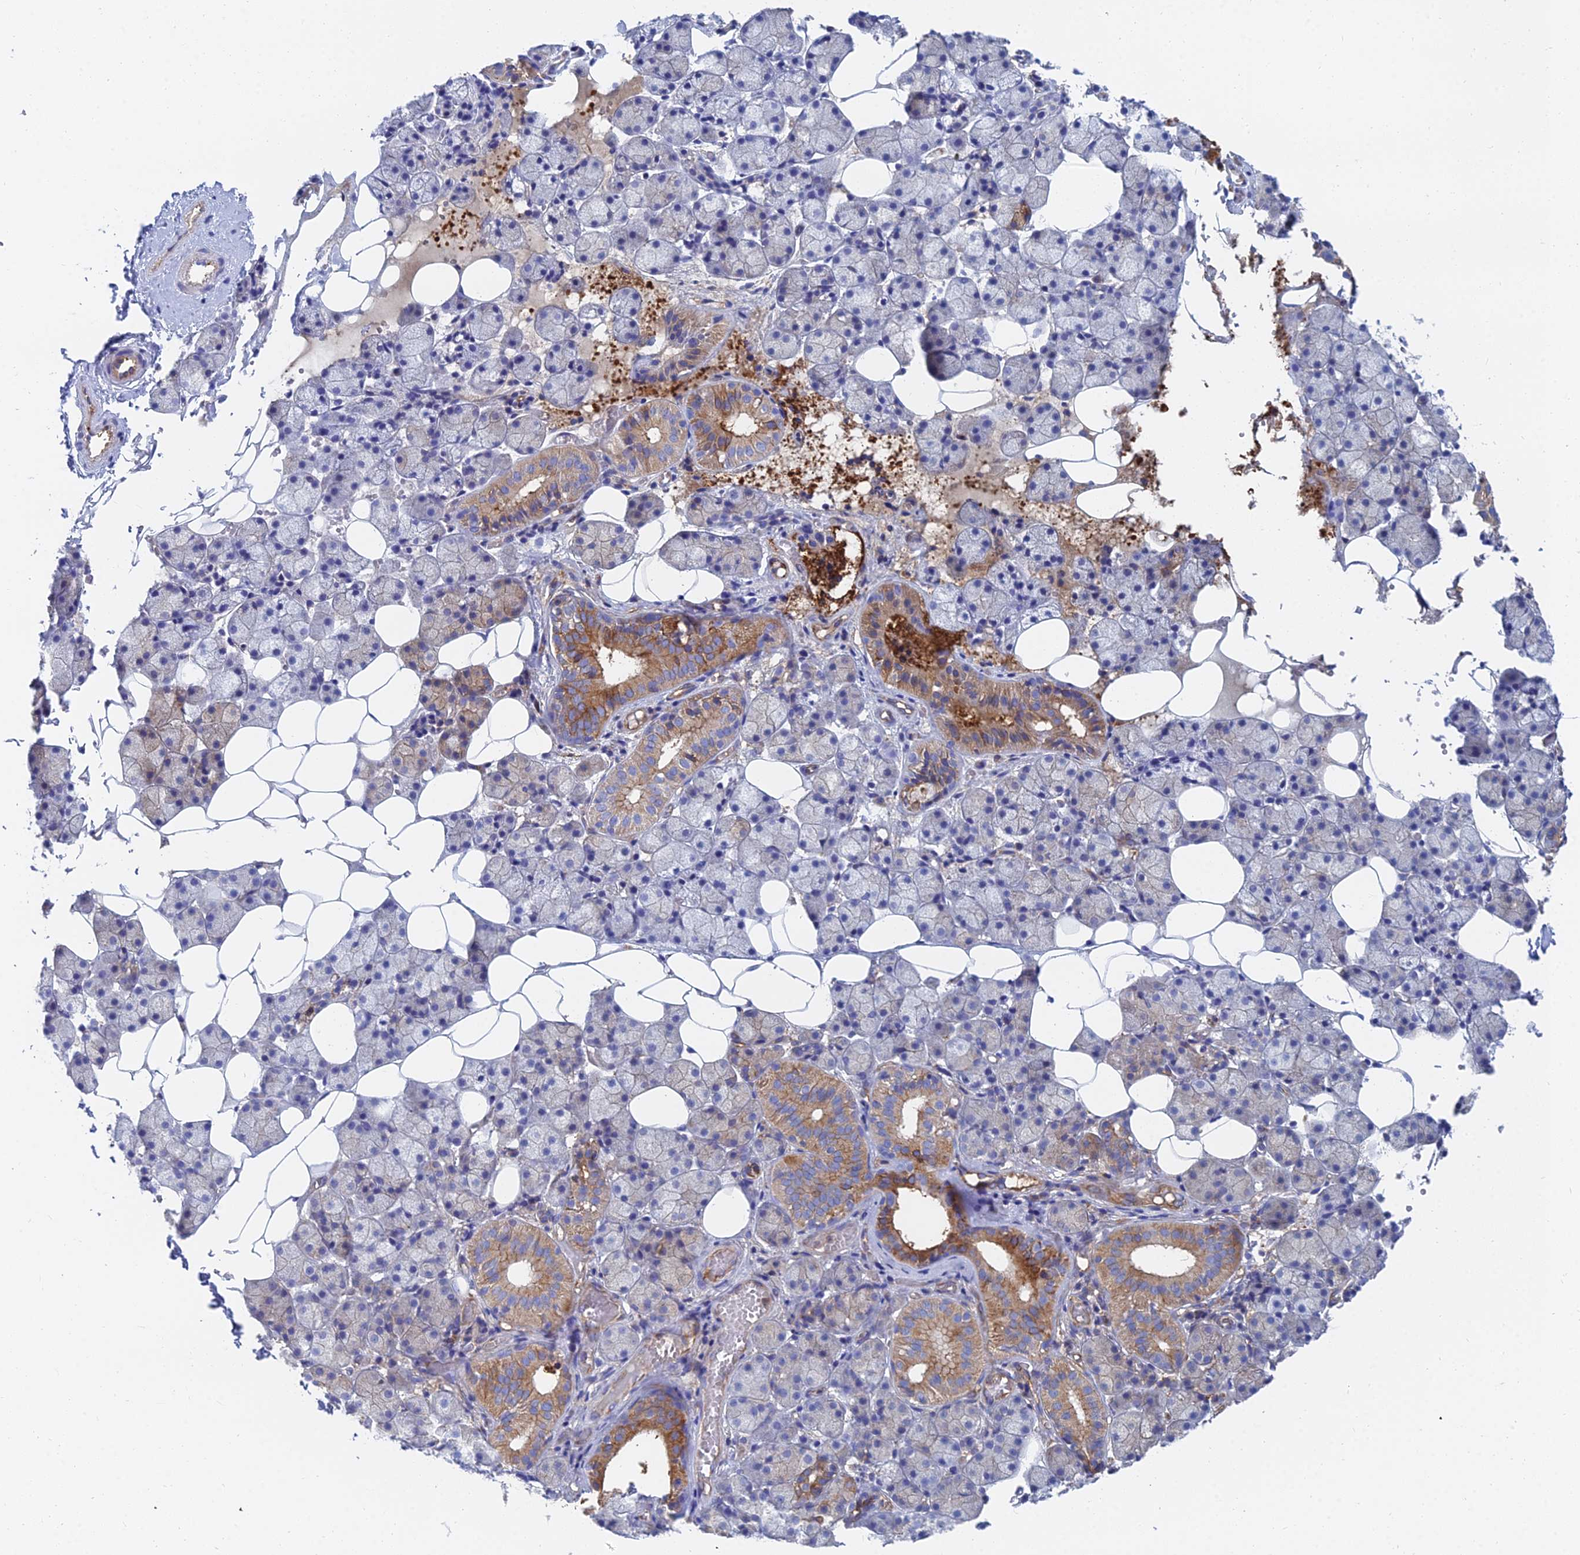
{"staining": {"intensity": "moderate", "quantity": "<25%", "location": "cytoplasmic/membranous"}, "tissue": "salivary gland", "cell_type": "Glandular cells", "image_type": "normal", "snomed": [{"axis": "morphology", "description": "Normal tissue, NOS"}, {"axis": "topography", "description": "Salivary gland"}], "caption": "High-magnification brightfield microscopy of benign salivary gland stained with DAB (3,3'-diaminobenzidine) (brown) and counterstained with hematoxylin (blue). glandular cells exhibit moderate cytoplasmic/membranous positivity is seen in about<25% of cells. Using DAB (3,3'-diaminobenzidine) (brown) and hematoxylin (blue) stains, captured at high magnification using brightfield microscopy.", "gene": "FFAR3", "patient": {"sex": "female", "age": 33}}